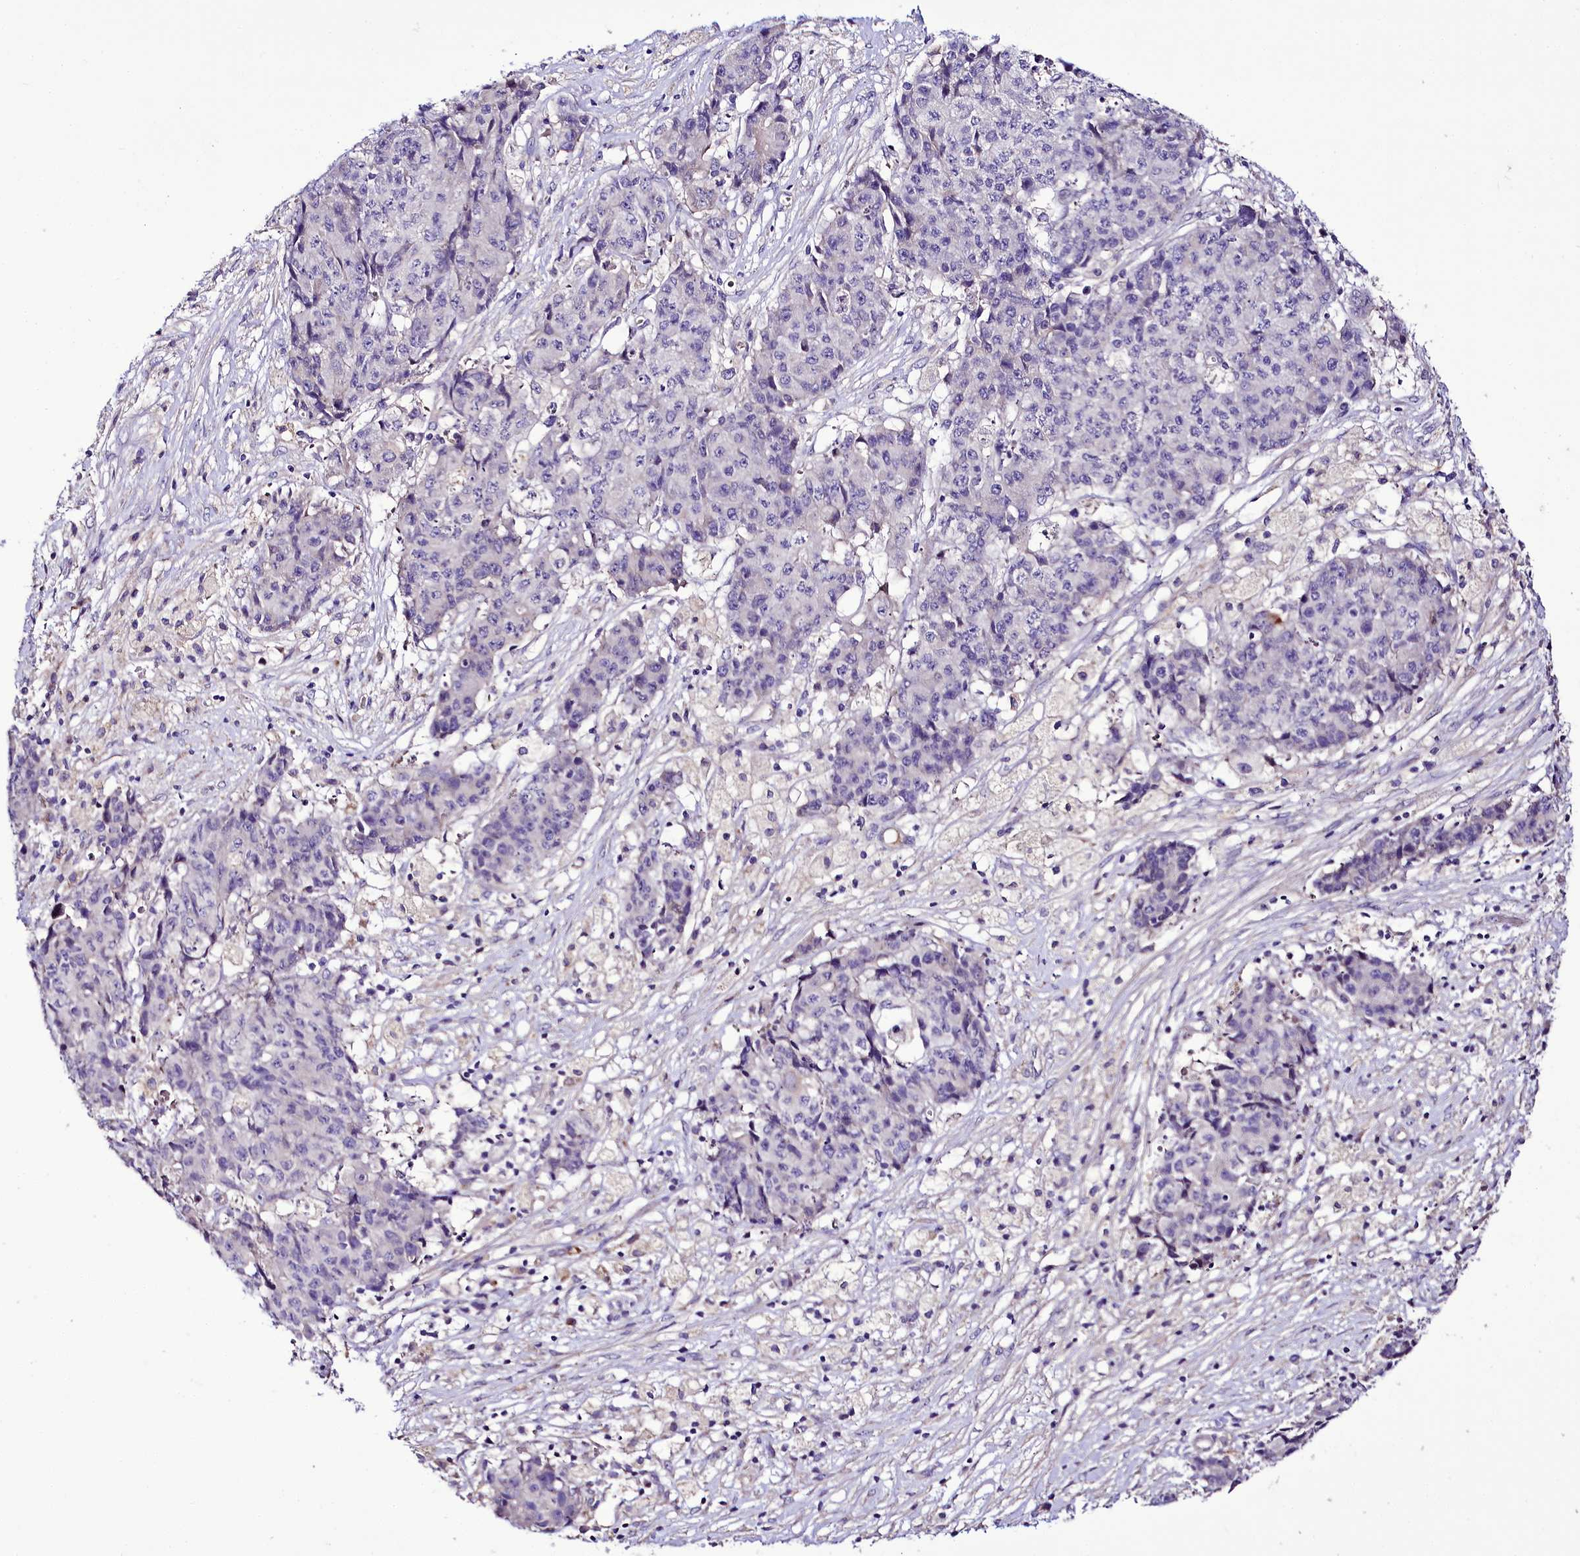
{"staining": {"intensity": "negative", "quantity": "none", "location": "none"}, "tissue": "ovarian cancer", "cell_type": "Tumor cells", "image_type": "cancer", "snomed": [{"axis": "morphology", "description": "Carcinoma, endometroid"}, {"axis": "topography", "description": "Ovary"}], "caption": "There is no significant positivity in tumor cells of ovarian cancer (endometroid carcinoma).", "gene": "PPP1R32", "patient": {"sex": "female", "age": 42}}